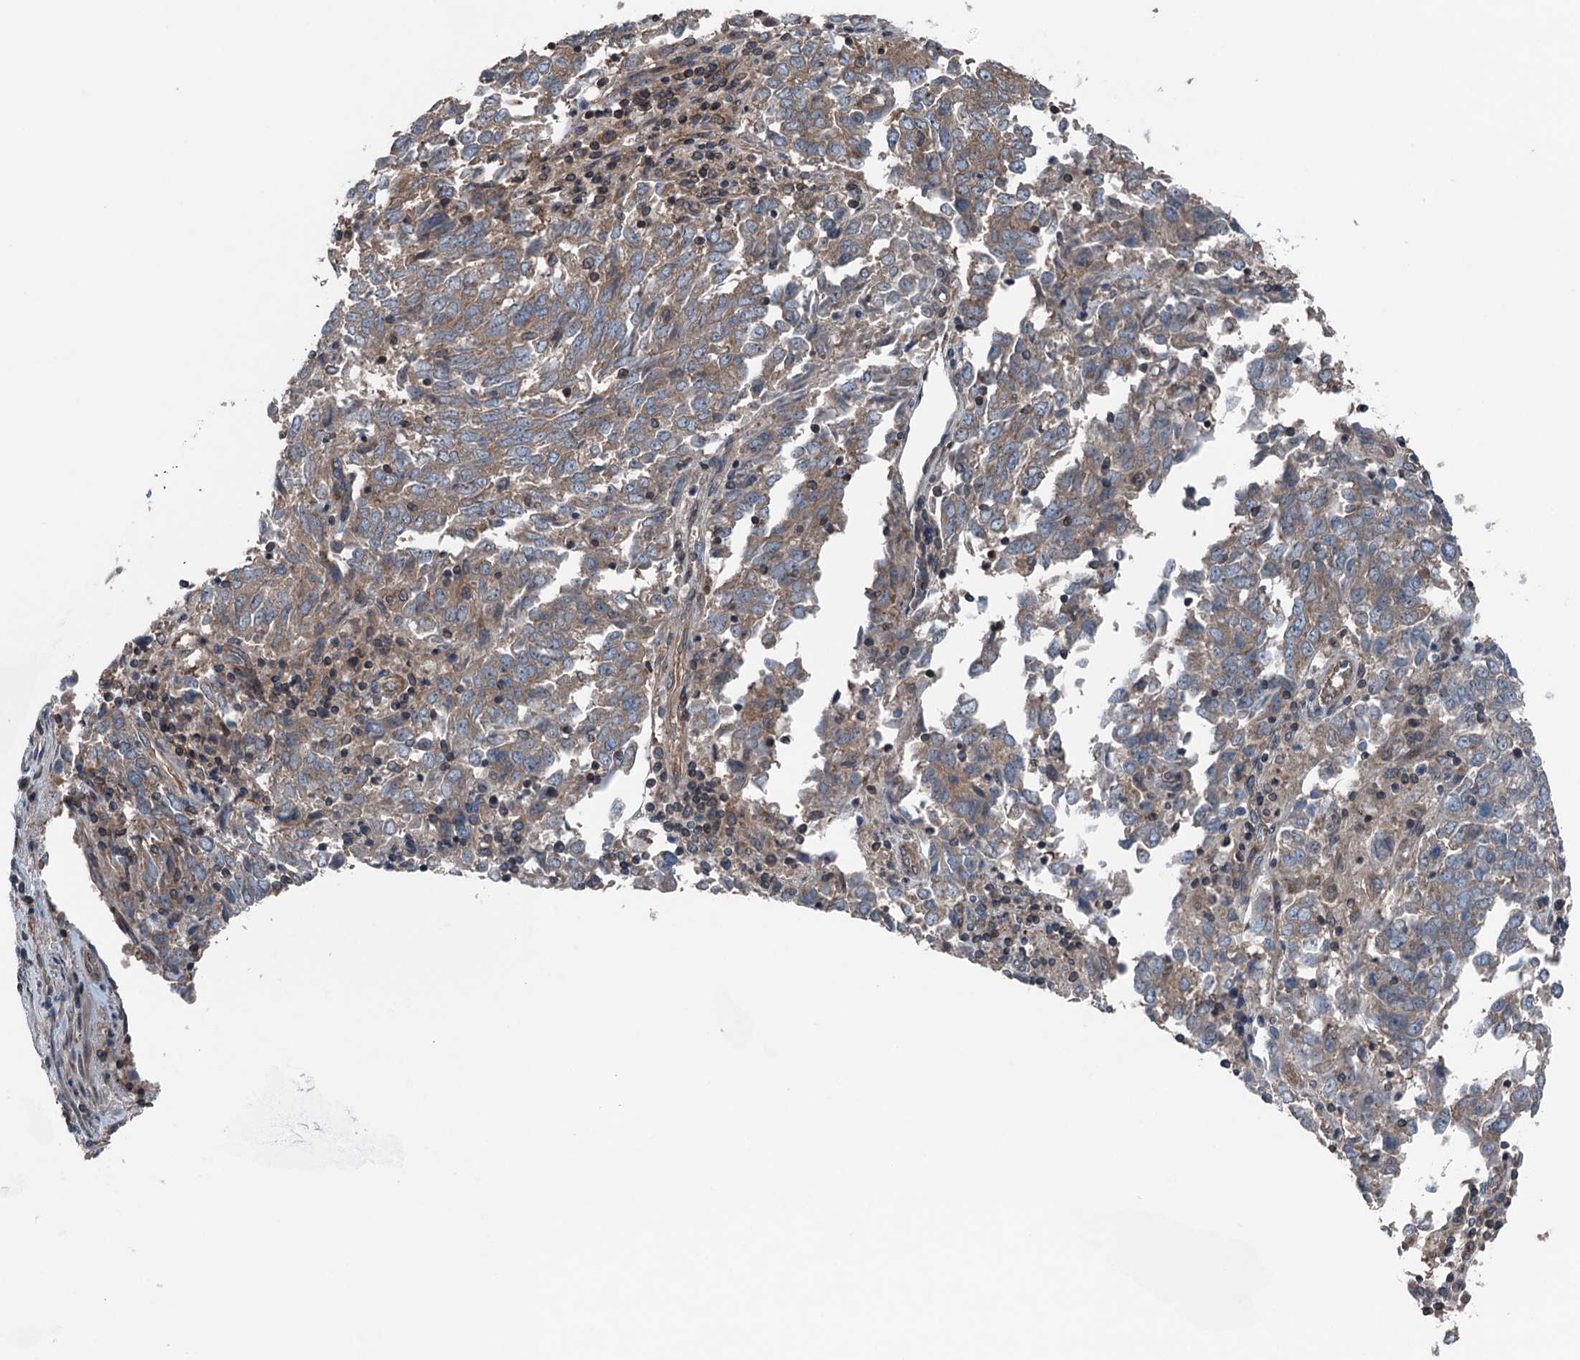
{"staining": {"intensity": "moderate", "quantity": ">75%", "location": "cytoplasmic/membranous"}, "tissue": "endometrial cancer", "cell_type": "Tumor cells", "image_type": "cancer", "snomed": [{"axis": "morphology", "description": "Adenocarcinoma, NOS"}, {"axis": "topography", "description": "Endometrium"}], "caption": "DAB immunohistochemical staining of endometrial cancer displays moderate cytoplasmic/membranous protein expression in about >75% of tumor cells.", "gene": "TRAPPC8", "patient": {"sex": "female", "age": 80}}